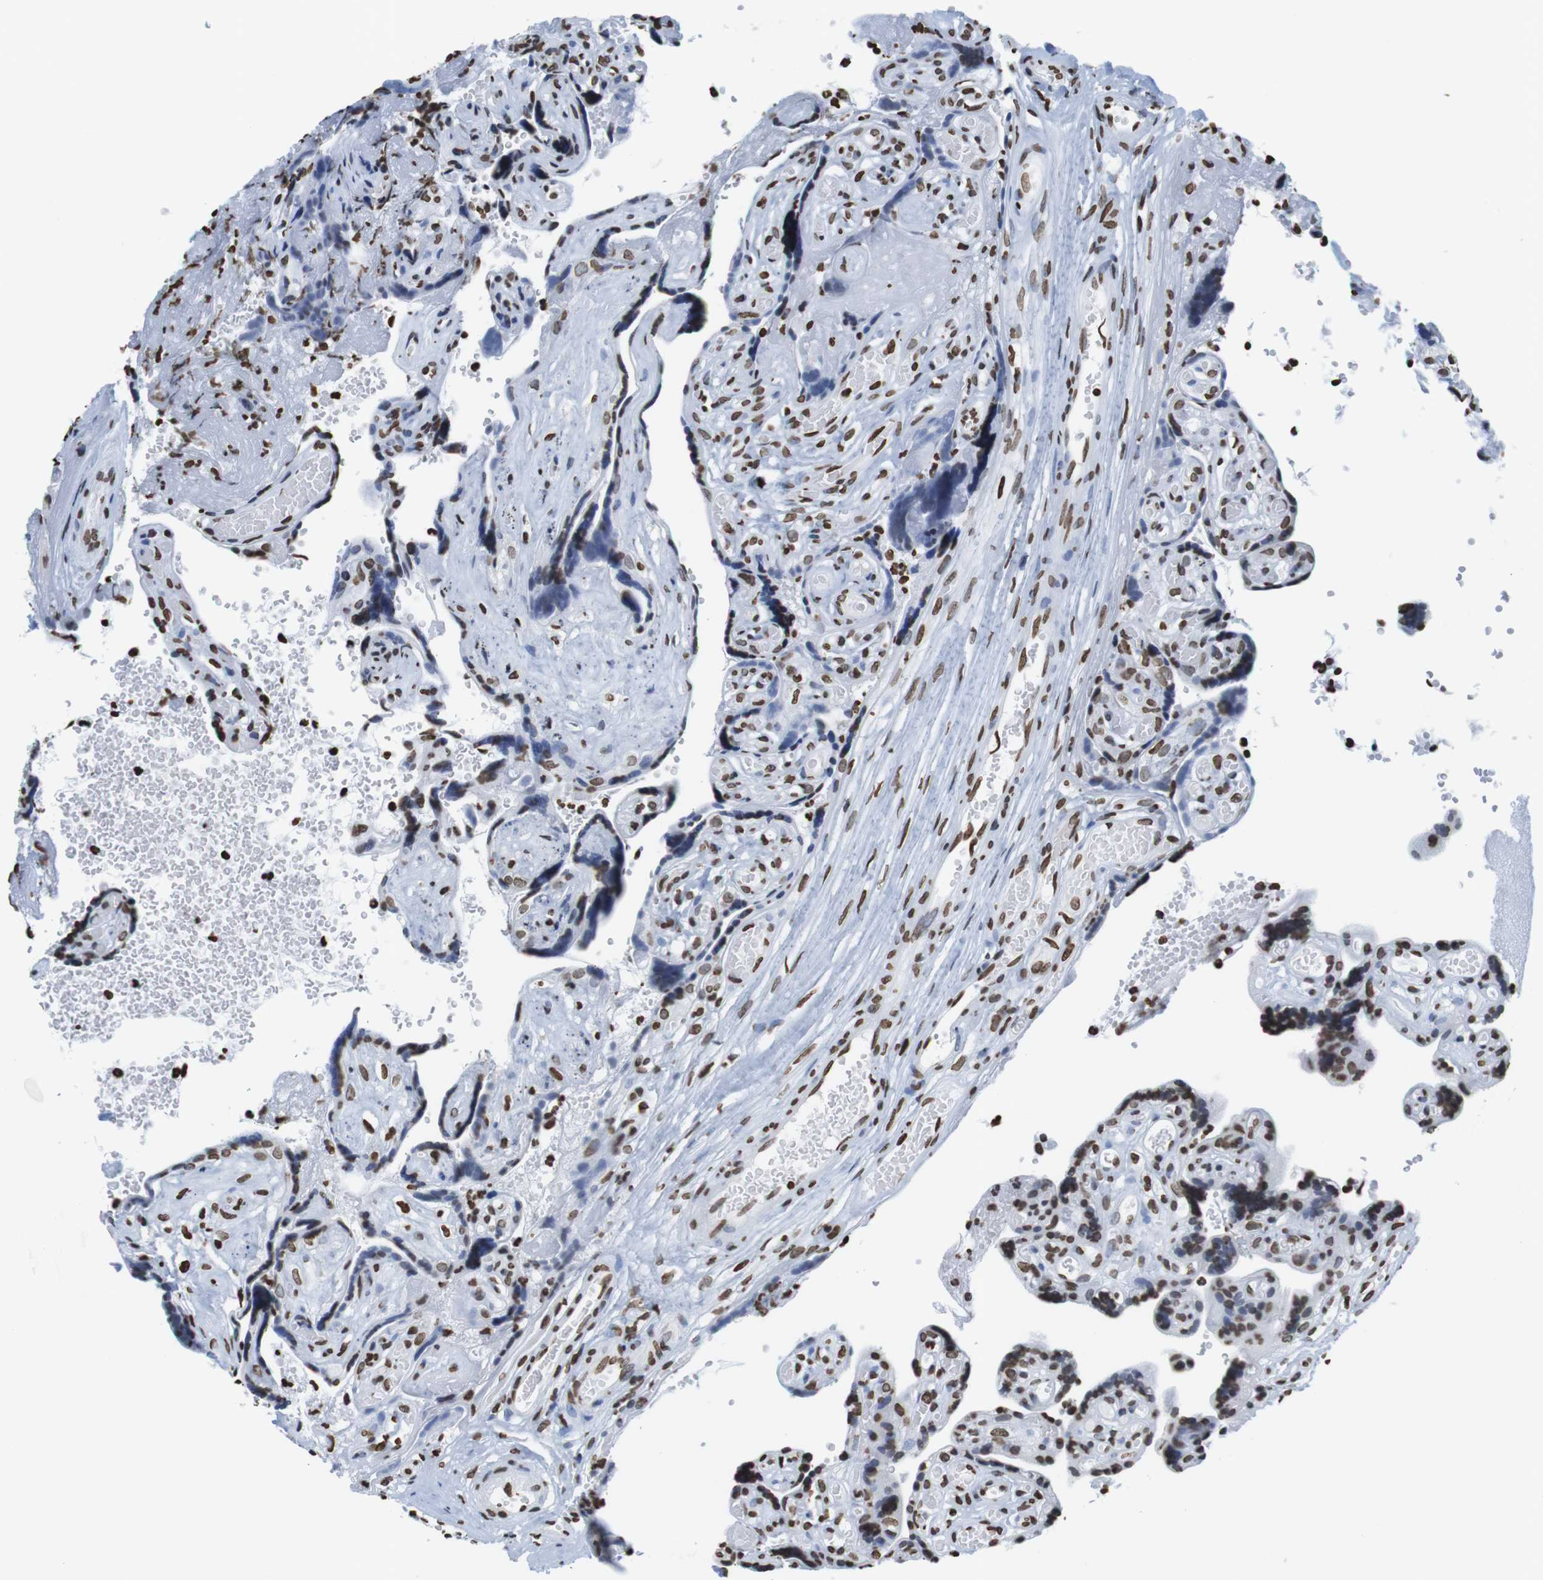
{"staining": {"intensity": "moderate", "quantity": ">75%", "location": "nuclear"}, "tissue": "placenta", "cell_type": "Trophoblastic cells", "image_type": "normal", "snomed": [{"axis": "morphology", "description": "Normal tissue, NOS"}, {"axis": "topography", "description": "Placenta"}], "caption": "Protein analysis of normal placenta reveals moderate nuclear positivity in approximately >75% of trophoblastic cells. Using DAB (3,3'-diaminobenzidine) (brown) and hematoxylin (blue) stains, captured at high magnification using brightfield microscopy.", "gene": "BSX", "patient": {"sex": "female", "age": 30}}